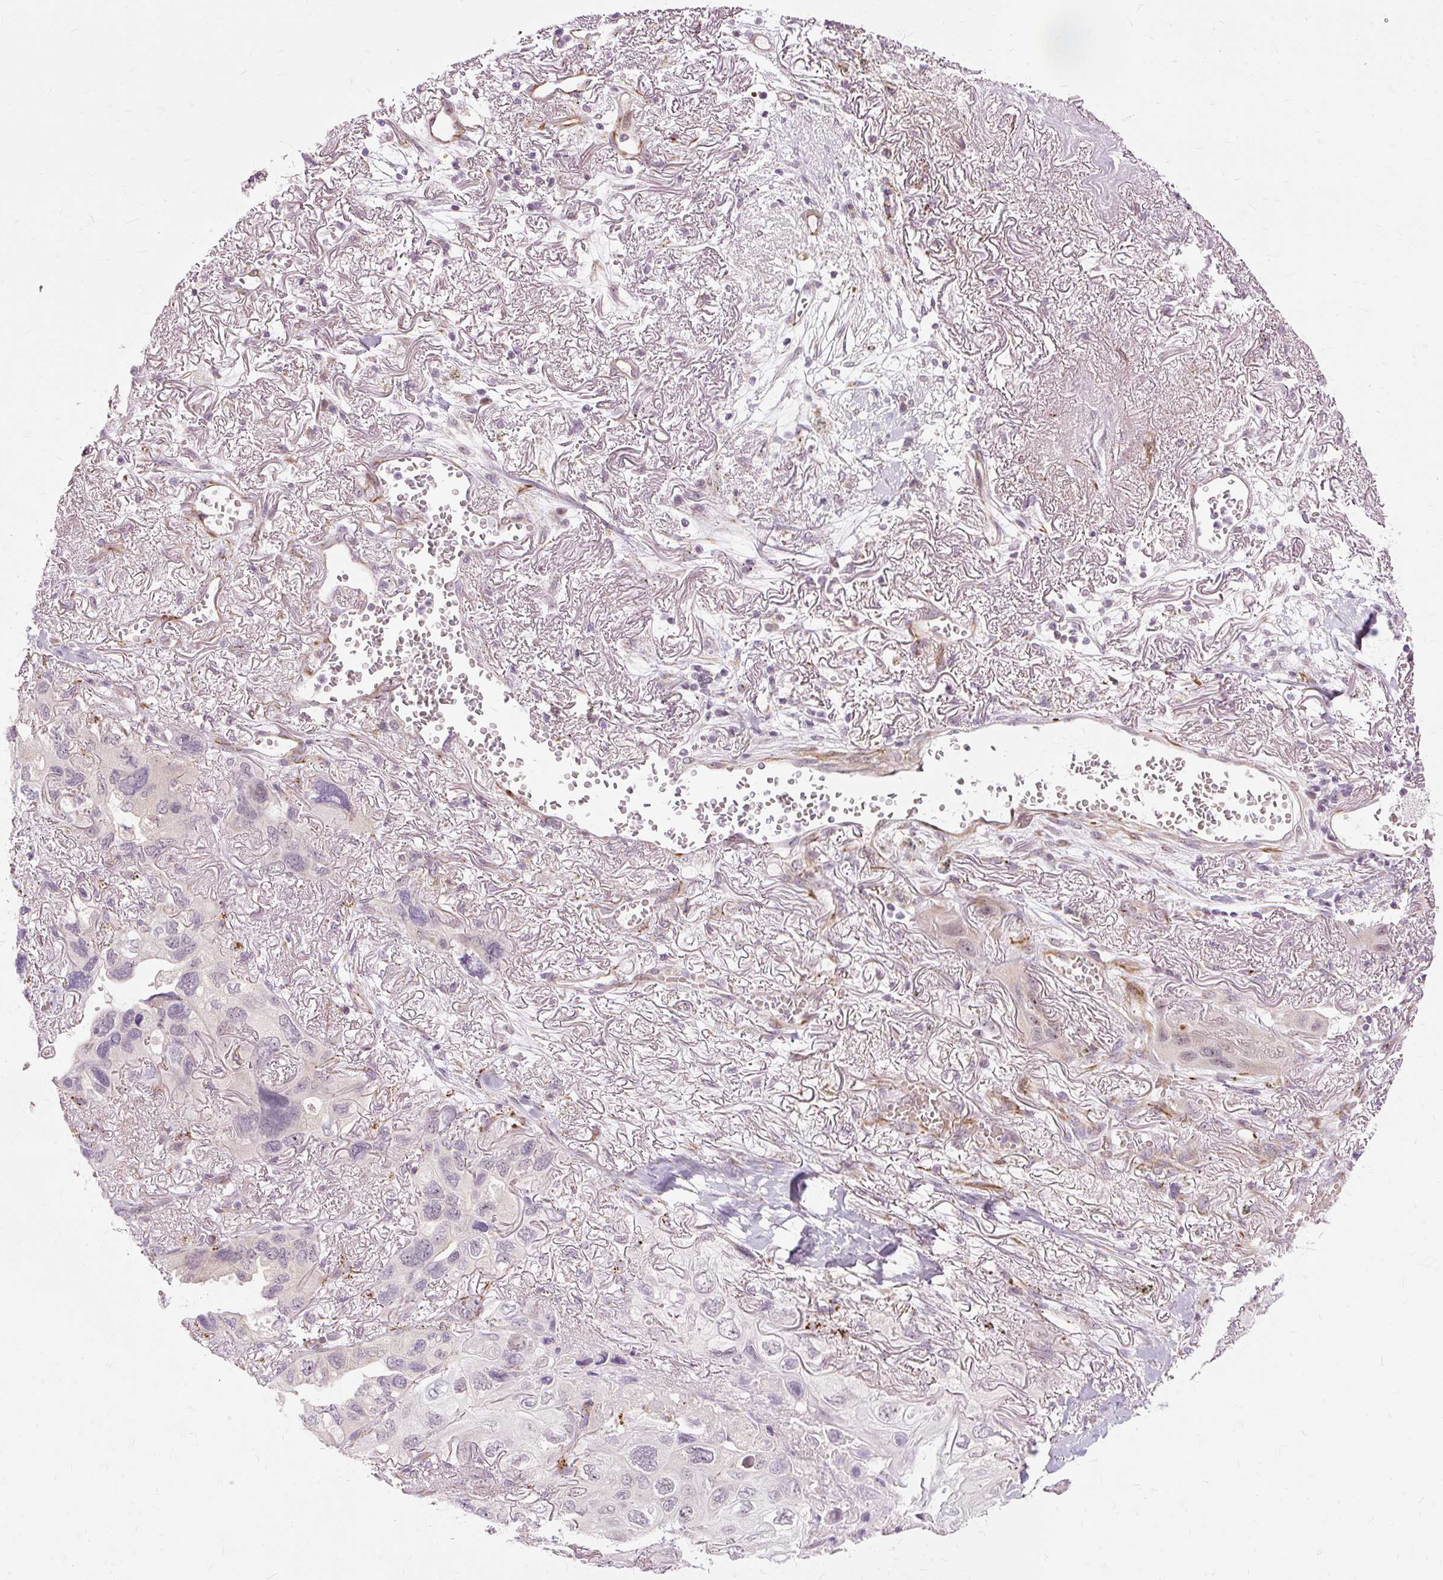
{"staining": {"intensity": "negative", "quantity": "none", "location": "none"}, "tissue": "lung cancer", "cell_type": "Tumor cells", "image_type": "cancer", "snomed": [{"axis": "morphology", "description": "Squamous cell carcinoma, NOS"}, {"axis": "topography", "description": "Lung"}], "caption": "Protein analysis of lung cancer demonstrates no significant expression in tumor cells.", "gene": "MMACHC", "patient": {"sex": "female", "age": 73}}